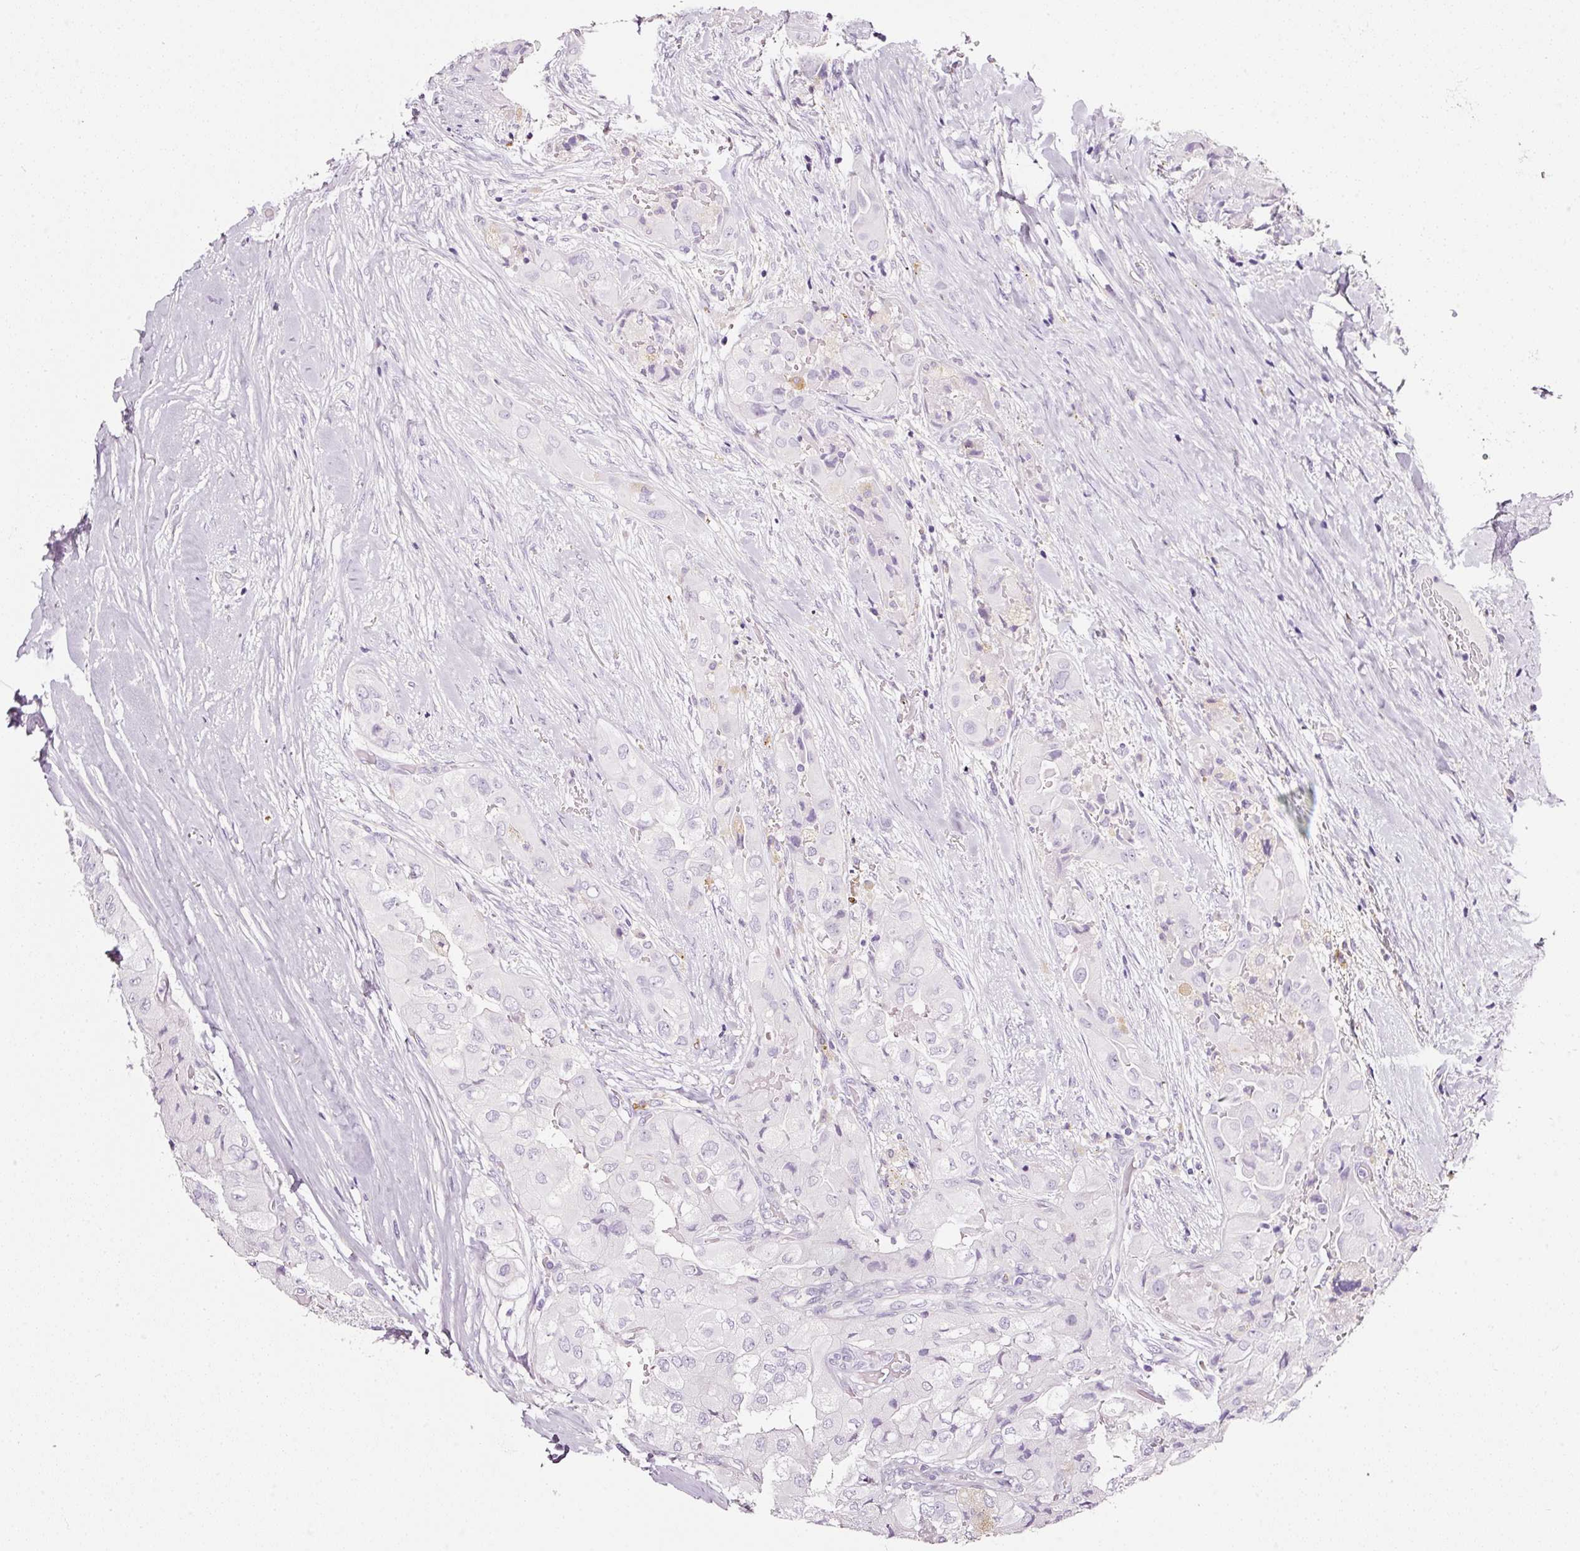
{"staining": {"intensity": "negative", "quantity": "none", "location": "none"}, "tissue": "thyroid cancer", "cell_type": "Tumor cells", "image_type": "cancer", "snomed": [{"axis": "morphology", "description": "Normal tissue, NOS"}, {"axis": "morphology", "description": "Papillary adenocarcinoma, NOS"}, {"axis": "topography", "description": "Thyroid gland"}], "caption": "Immunohistochemistry (IHC) of human thyroid cancer exhibits no staining in tumor cells.", "gene": "CYB561A3", "patient": {"sex": "female", "age": 59}}